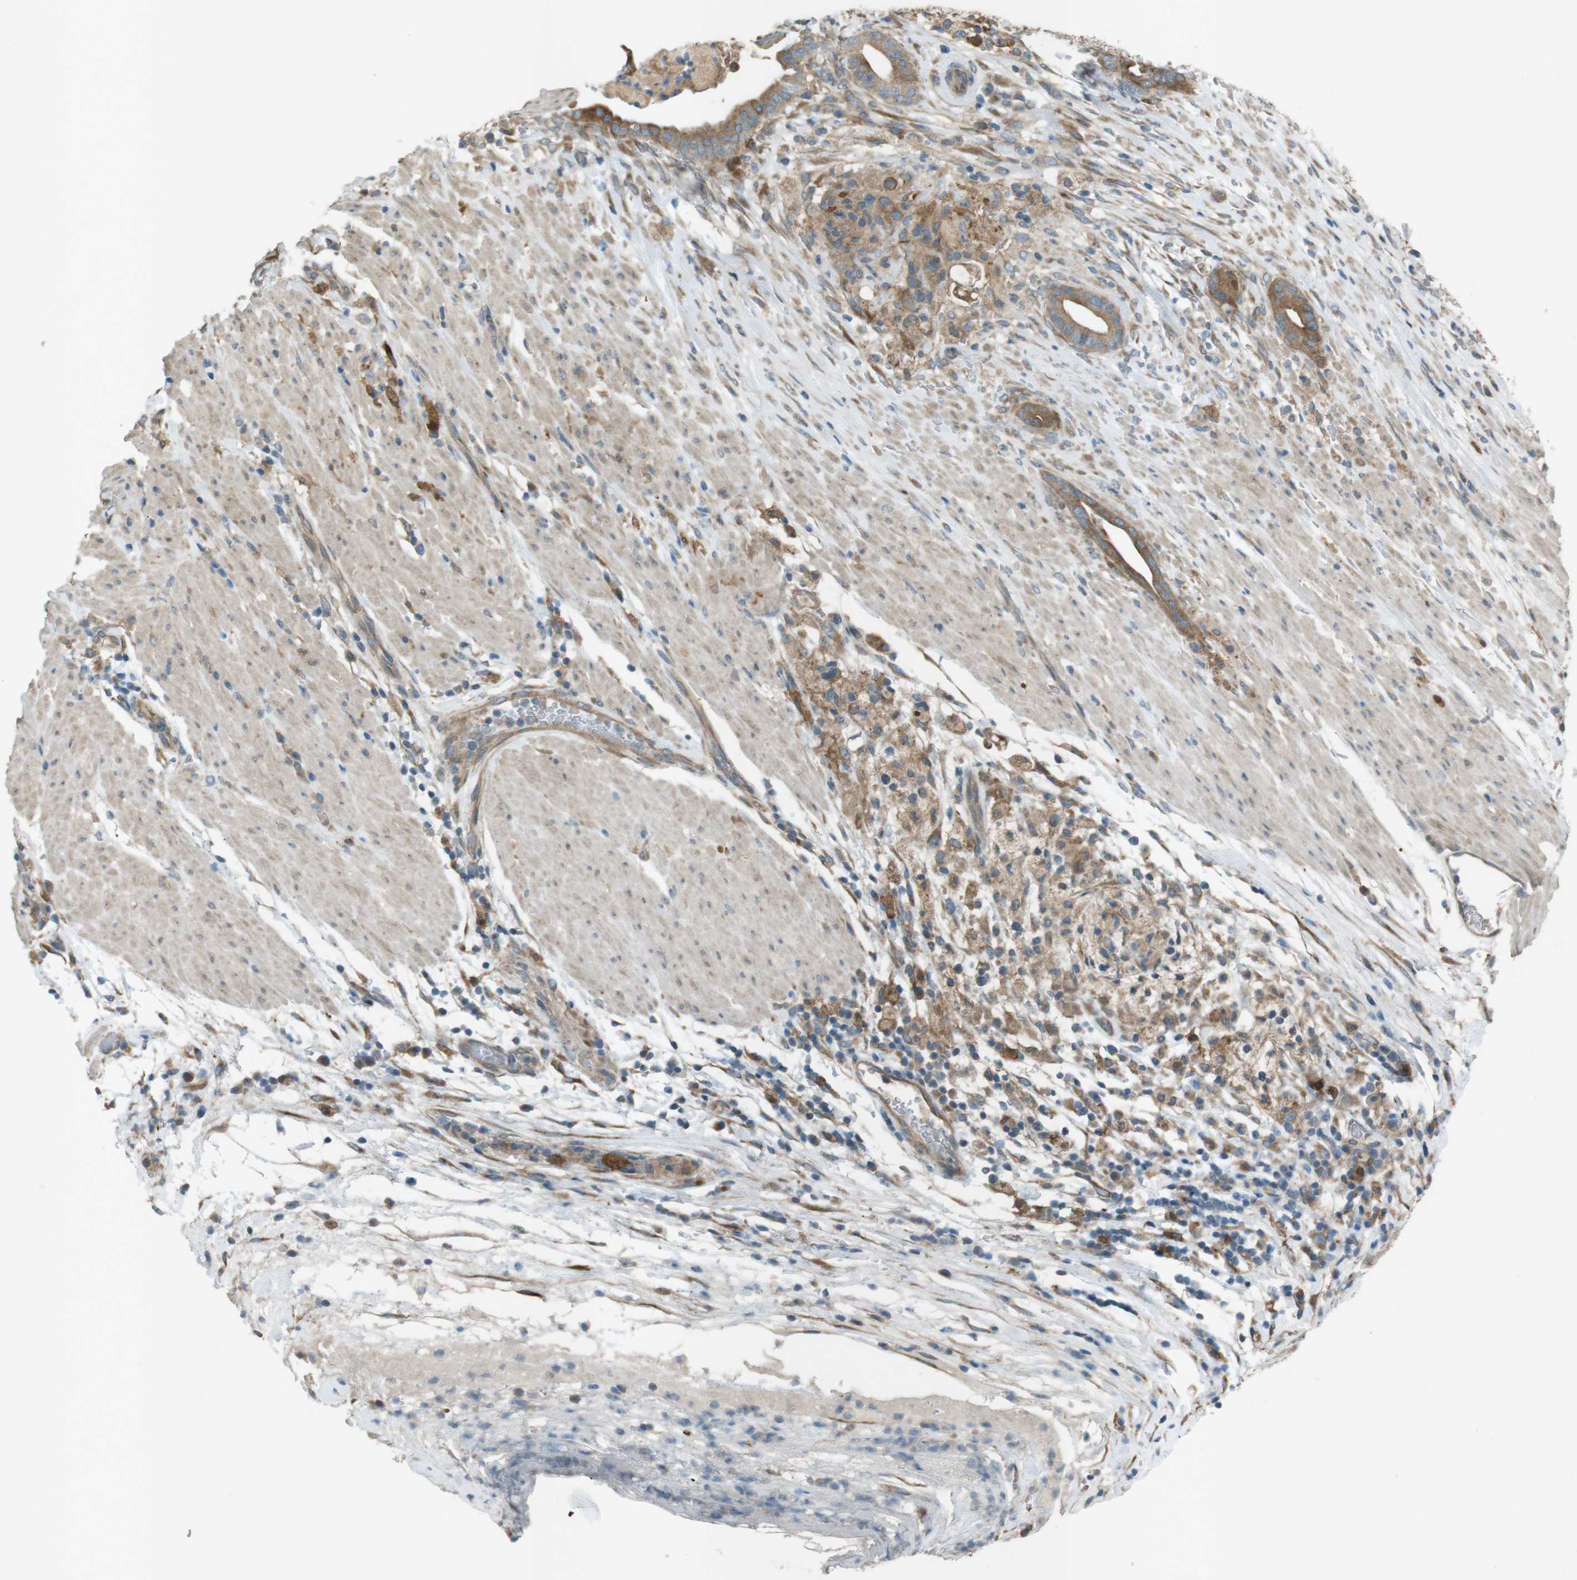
{"staining": {"intensity": "moderate", "quantity": ">75%", "location": "cytoplasmic/membranous"}, "tissue": "pancreatic cancer", "cell_type": "Tumor cells", "image_type": "cancer", "snomed": [{"axis": "morphology", "description": "Adenocarcinoma, NOS"}, {"axis": "topography", "description": "Pancreas"}], "caption": "This image shows IHC staining of adenocarcinoma (pancreatic), with medium moderate cytoplasmic/membranous expression in approximately >75% of tumor cells.", "gene": "TMEM41B", "patient": {"sex": "male", "age": 63}}